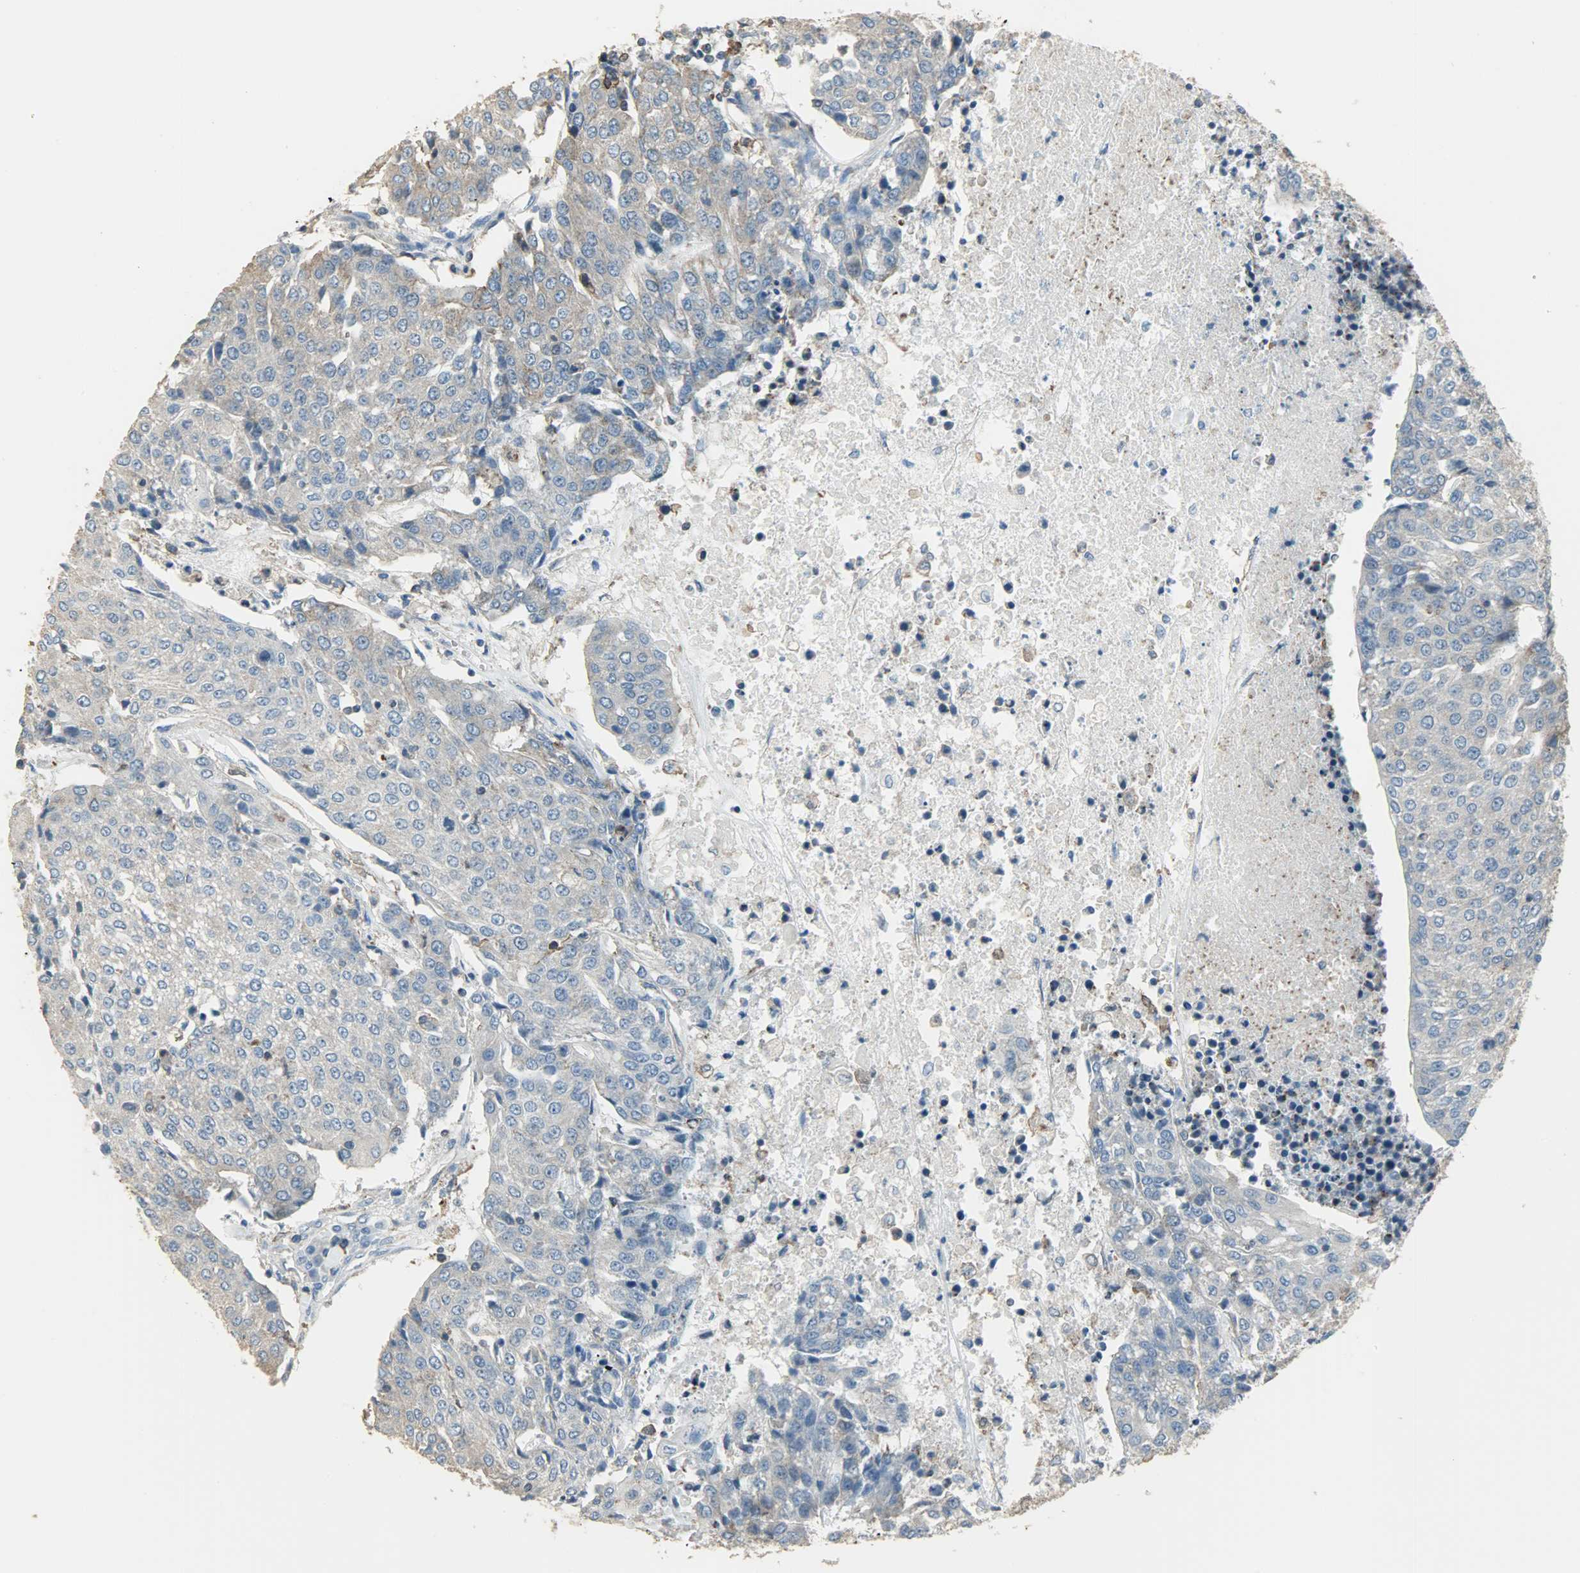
{"staining": {"intensity": "weak", "quantity": ">75%", "location": "cytoplasmic/membranous"}, "tissue": "urothelial cancer", "cell_type": "Tumor cells", "image_type": "cancer", "snomed": [{"axis": "morphology", "description": "Urothelial carcinoma, High grade"}, {"axis": "topography", "description": "Urinary bladder"}], "caption": "About >75% of tumor cells in urothelial cancer show weak cytoplasmic/membranous protein positivity as visualized by brown immunohistochemical staining.", "gene": "DNAJA4", "patient": {"sex": "female", "age": 85}}